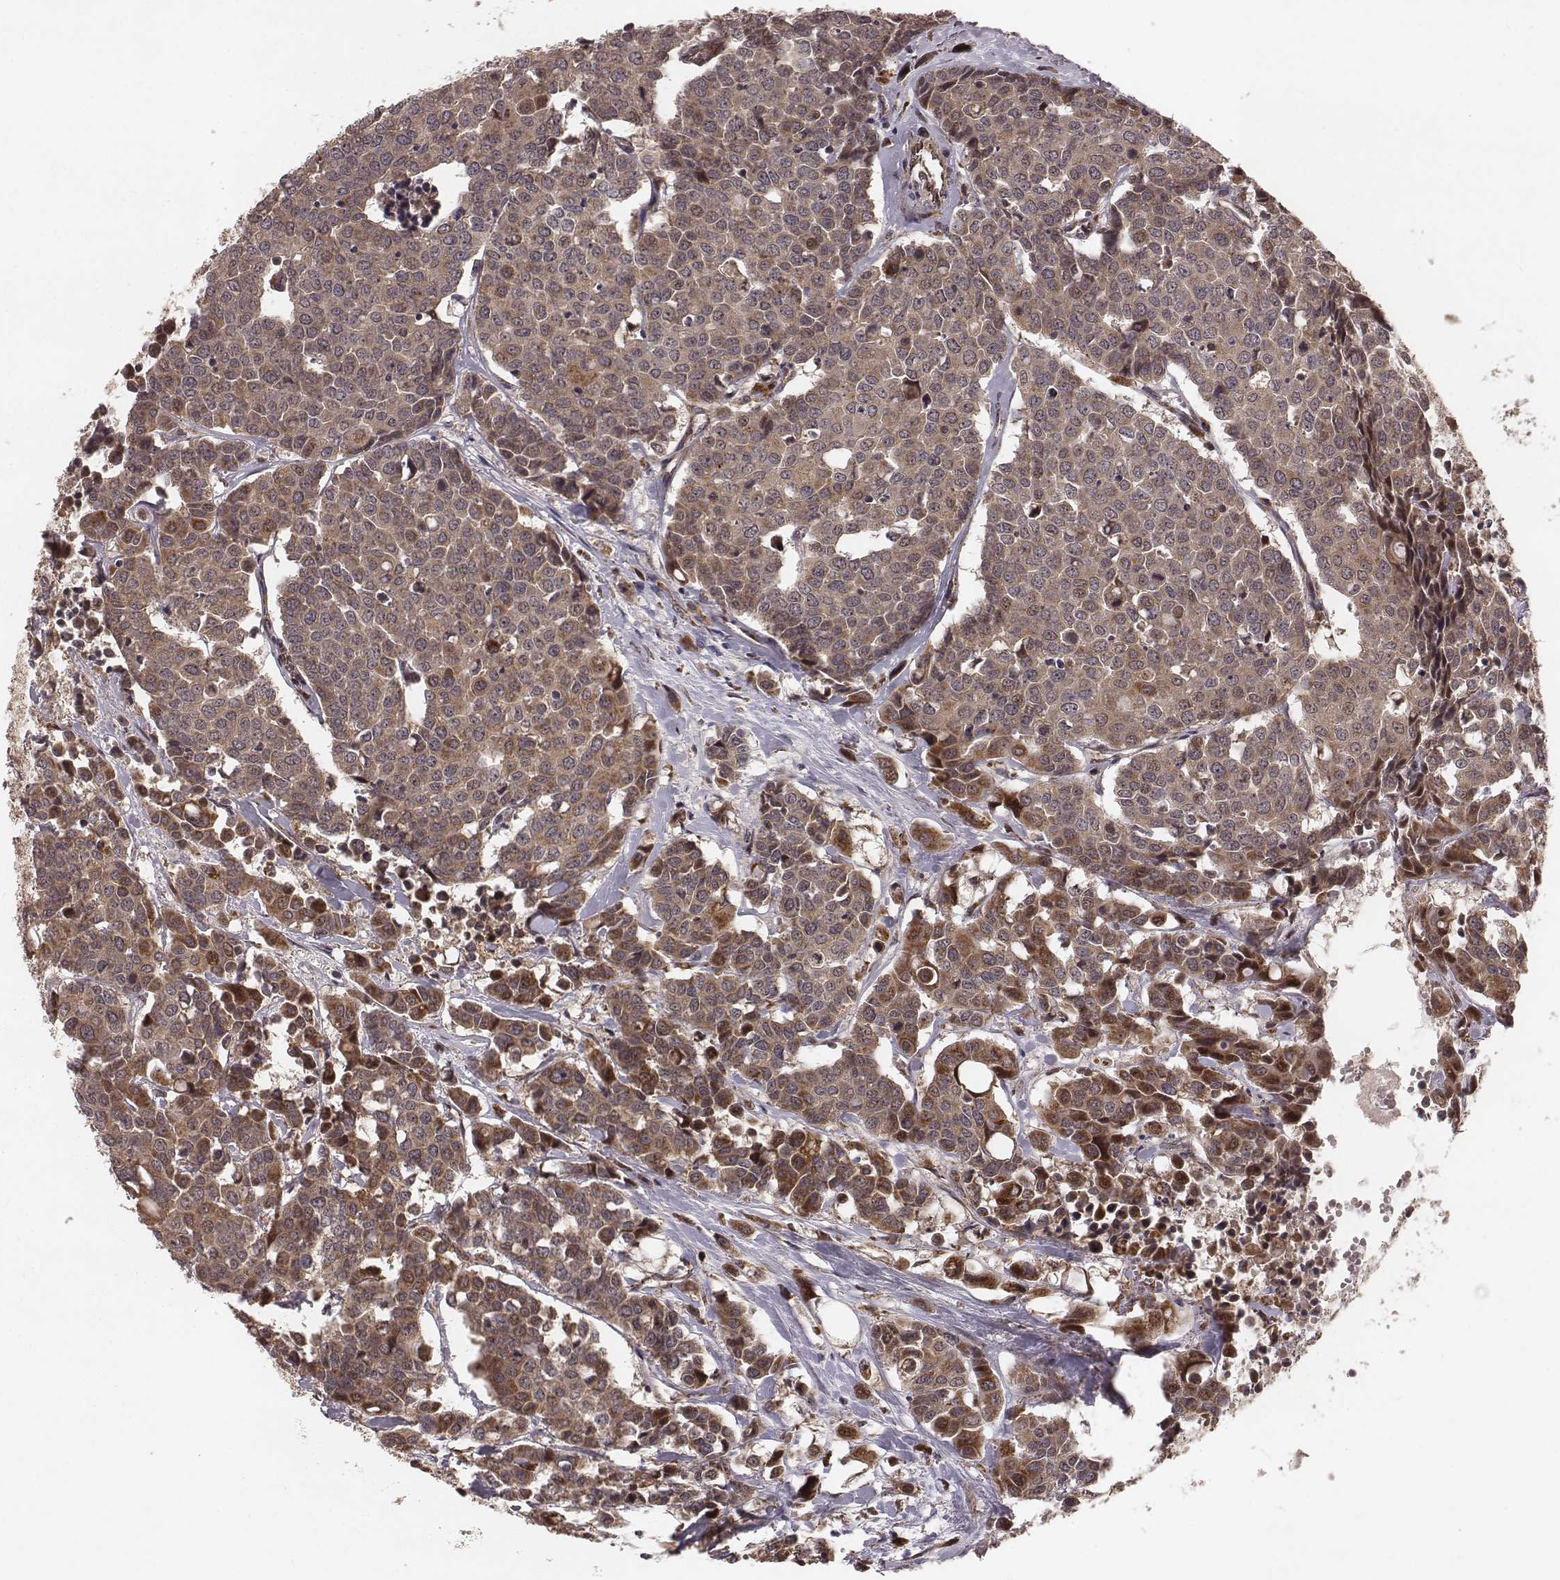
{"staining": {"intensity": "moderate", "quantity": ">75%", "location": "cytoplasmic/membranous"}, "tissue": "carcinoid", "cell_type": "Tumor cells", "image_type": "cancer", "snomed": [{"axis": "morphology", "description": "Carcinoid, malignant, NOS"}, {"axis": "topography", "description": "Colon"}], "caption": "Carcinoid tissue displays moderate cytoplasmic/membranous expression in approximately >75% of tumor cells", "gene": "ZDHHC21", "patient": {"sex": "male", "age": 81}}